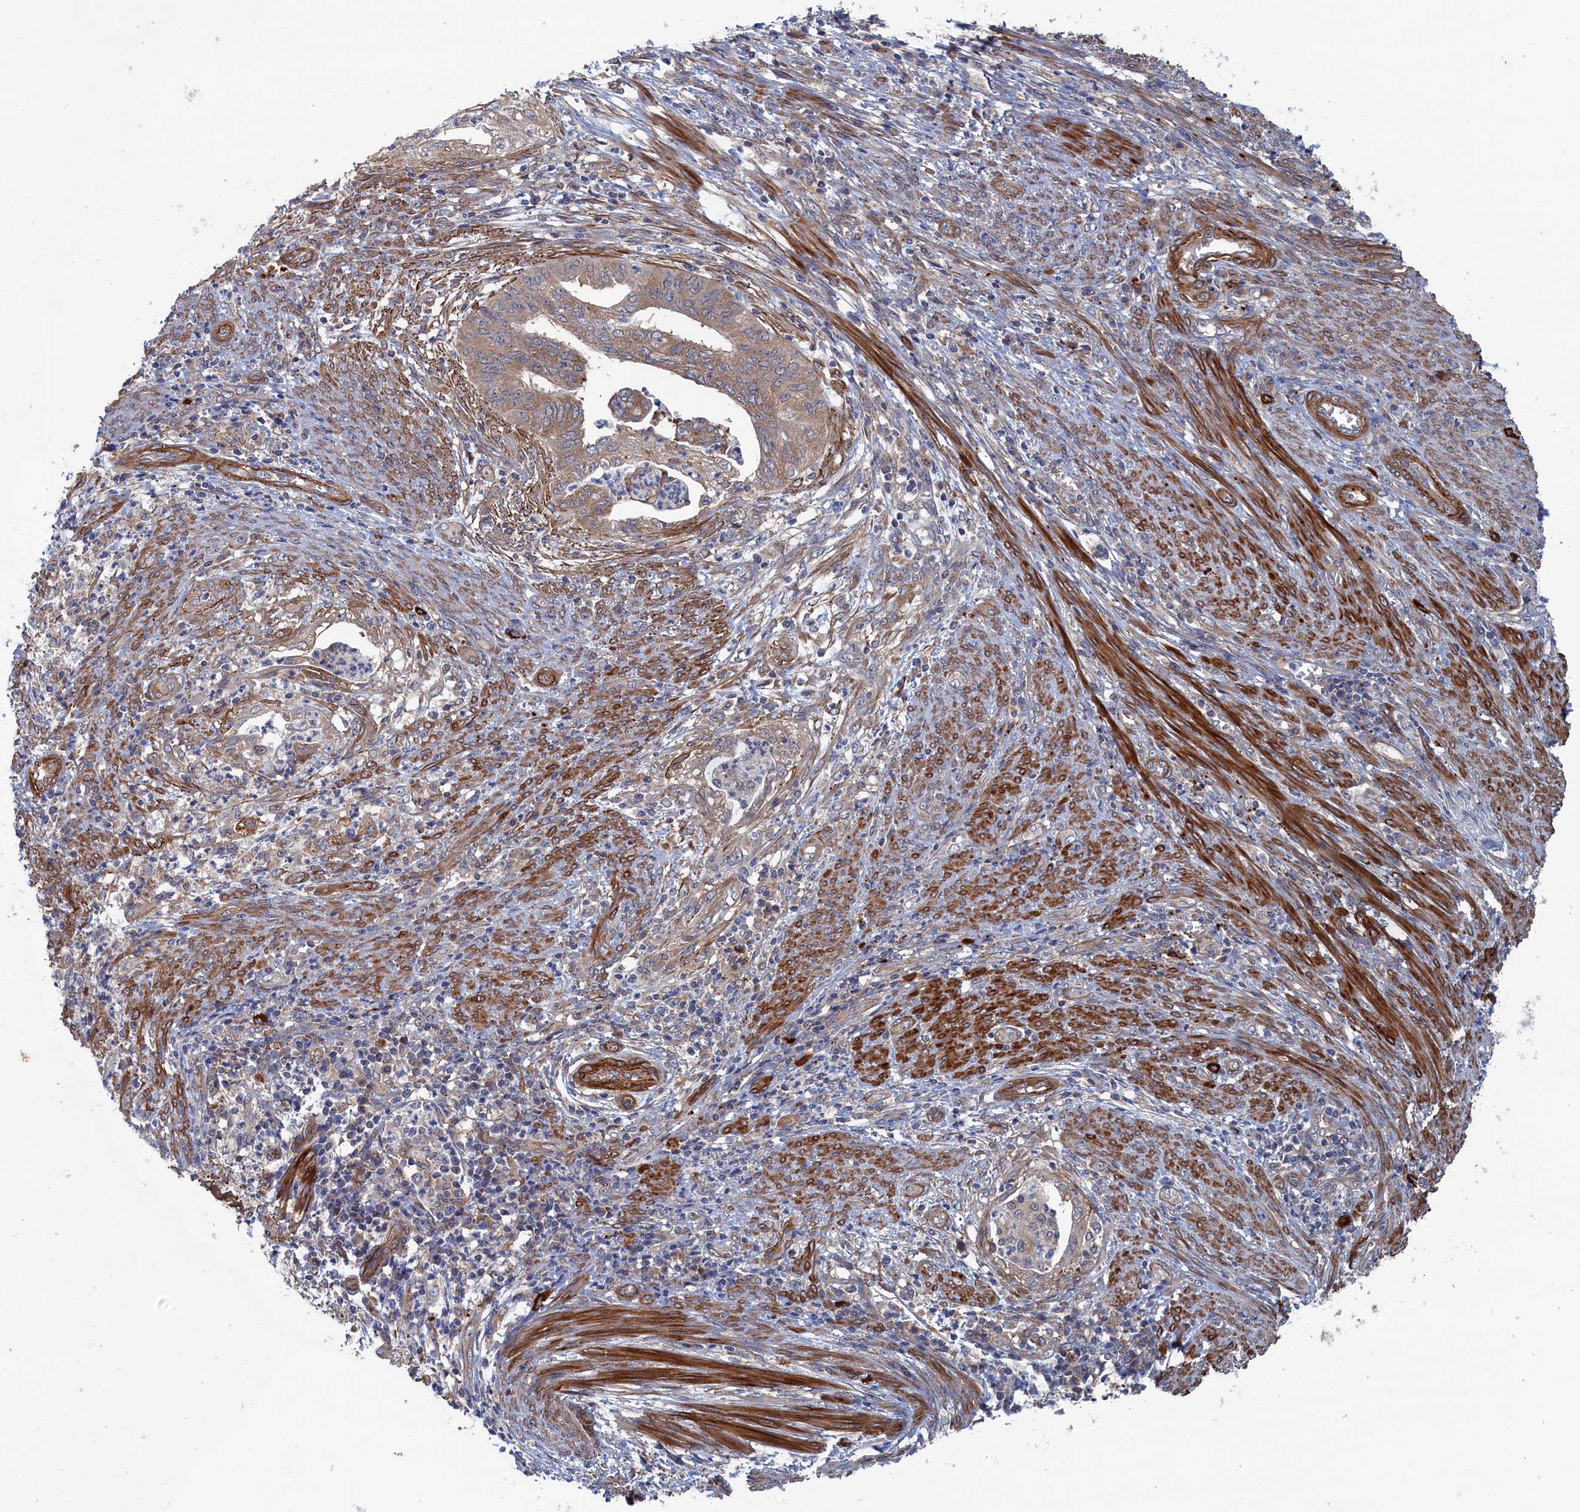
{"staining": {"intensity": "weak", "quantity": "25%-75%", "location": "cytoplasmic/membranous"}, "tissue": "endometrial cancer", "cell_type": "Tumor cells", "image_type": "cancer", "snomed": [{"axis": "morphology", "description": "Adenocarcinoma, NOS"}, {"axis": "topography", "description": "Endometrium"}], "caption": "Weak cytoplasmic/membranous expression for a protein is seen in about 25%-75% of tumor cells of endometrial adenocarcinoma using immunohistochemistry.", "gene": "FILIP1L", "patient": {"sex": "female", "age": 68}}